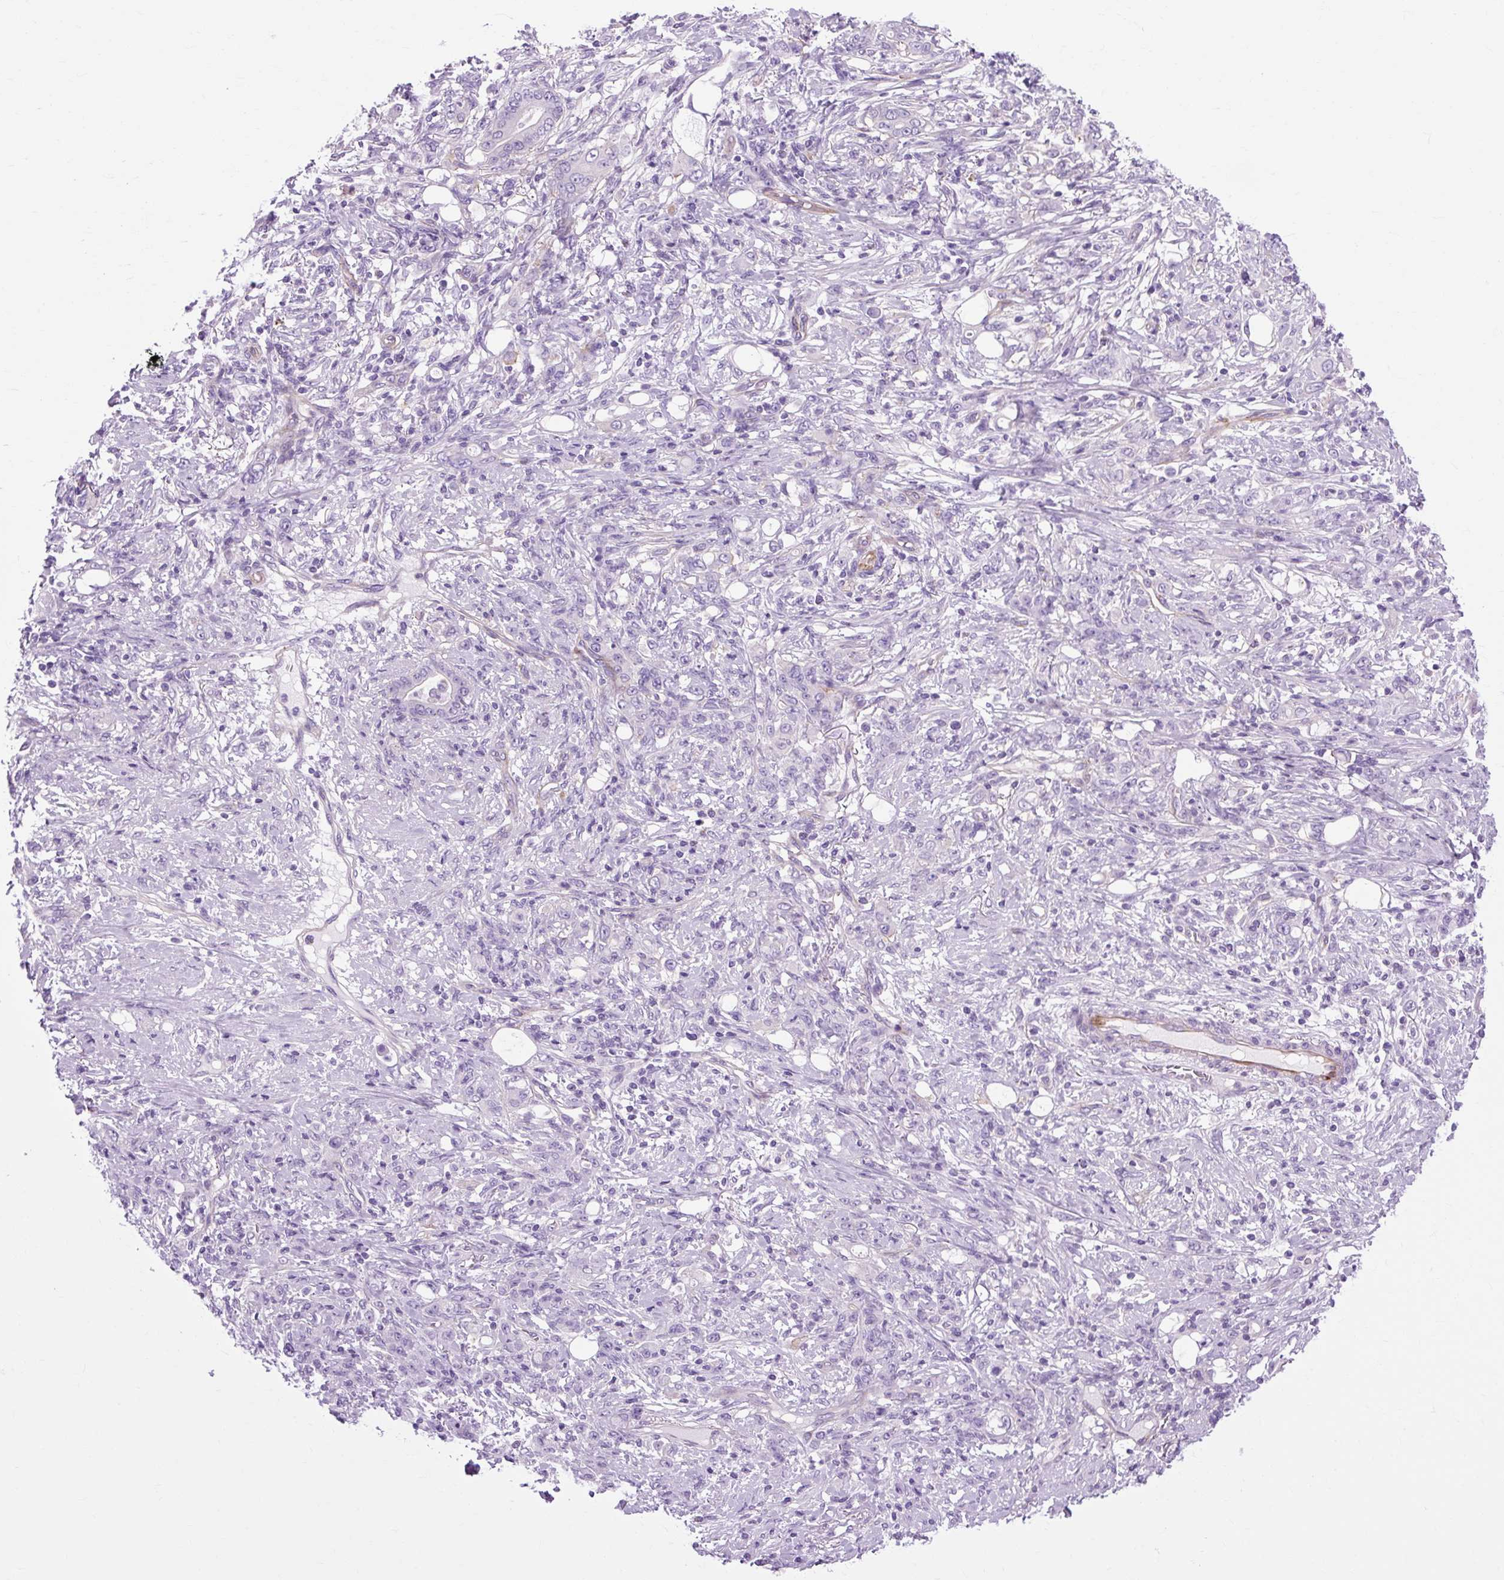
{"staining": {"intensity": "negative", "quantity": "none", "location": "none"}, "tissue": "stomach cancer", "cell_type": "Tumor cells", "image_type": "cancer", "snomed": [{"axis": "morphology", "description": "Adenocarcinoma, NOS"}, {"axis": "topography", "description": "Stomach"}], "caption": "DAB (3,3'-diaminobenzidine) immunohistochemical staining of human stomach cancer demonstrates no significant expression in tumor cells.", "gene": "OOEP", "patient": {"sex": "female", "age": 79}}